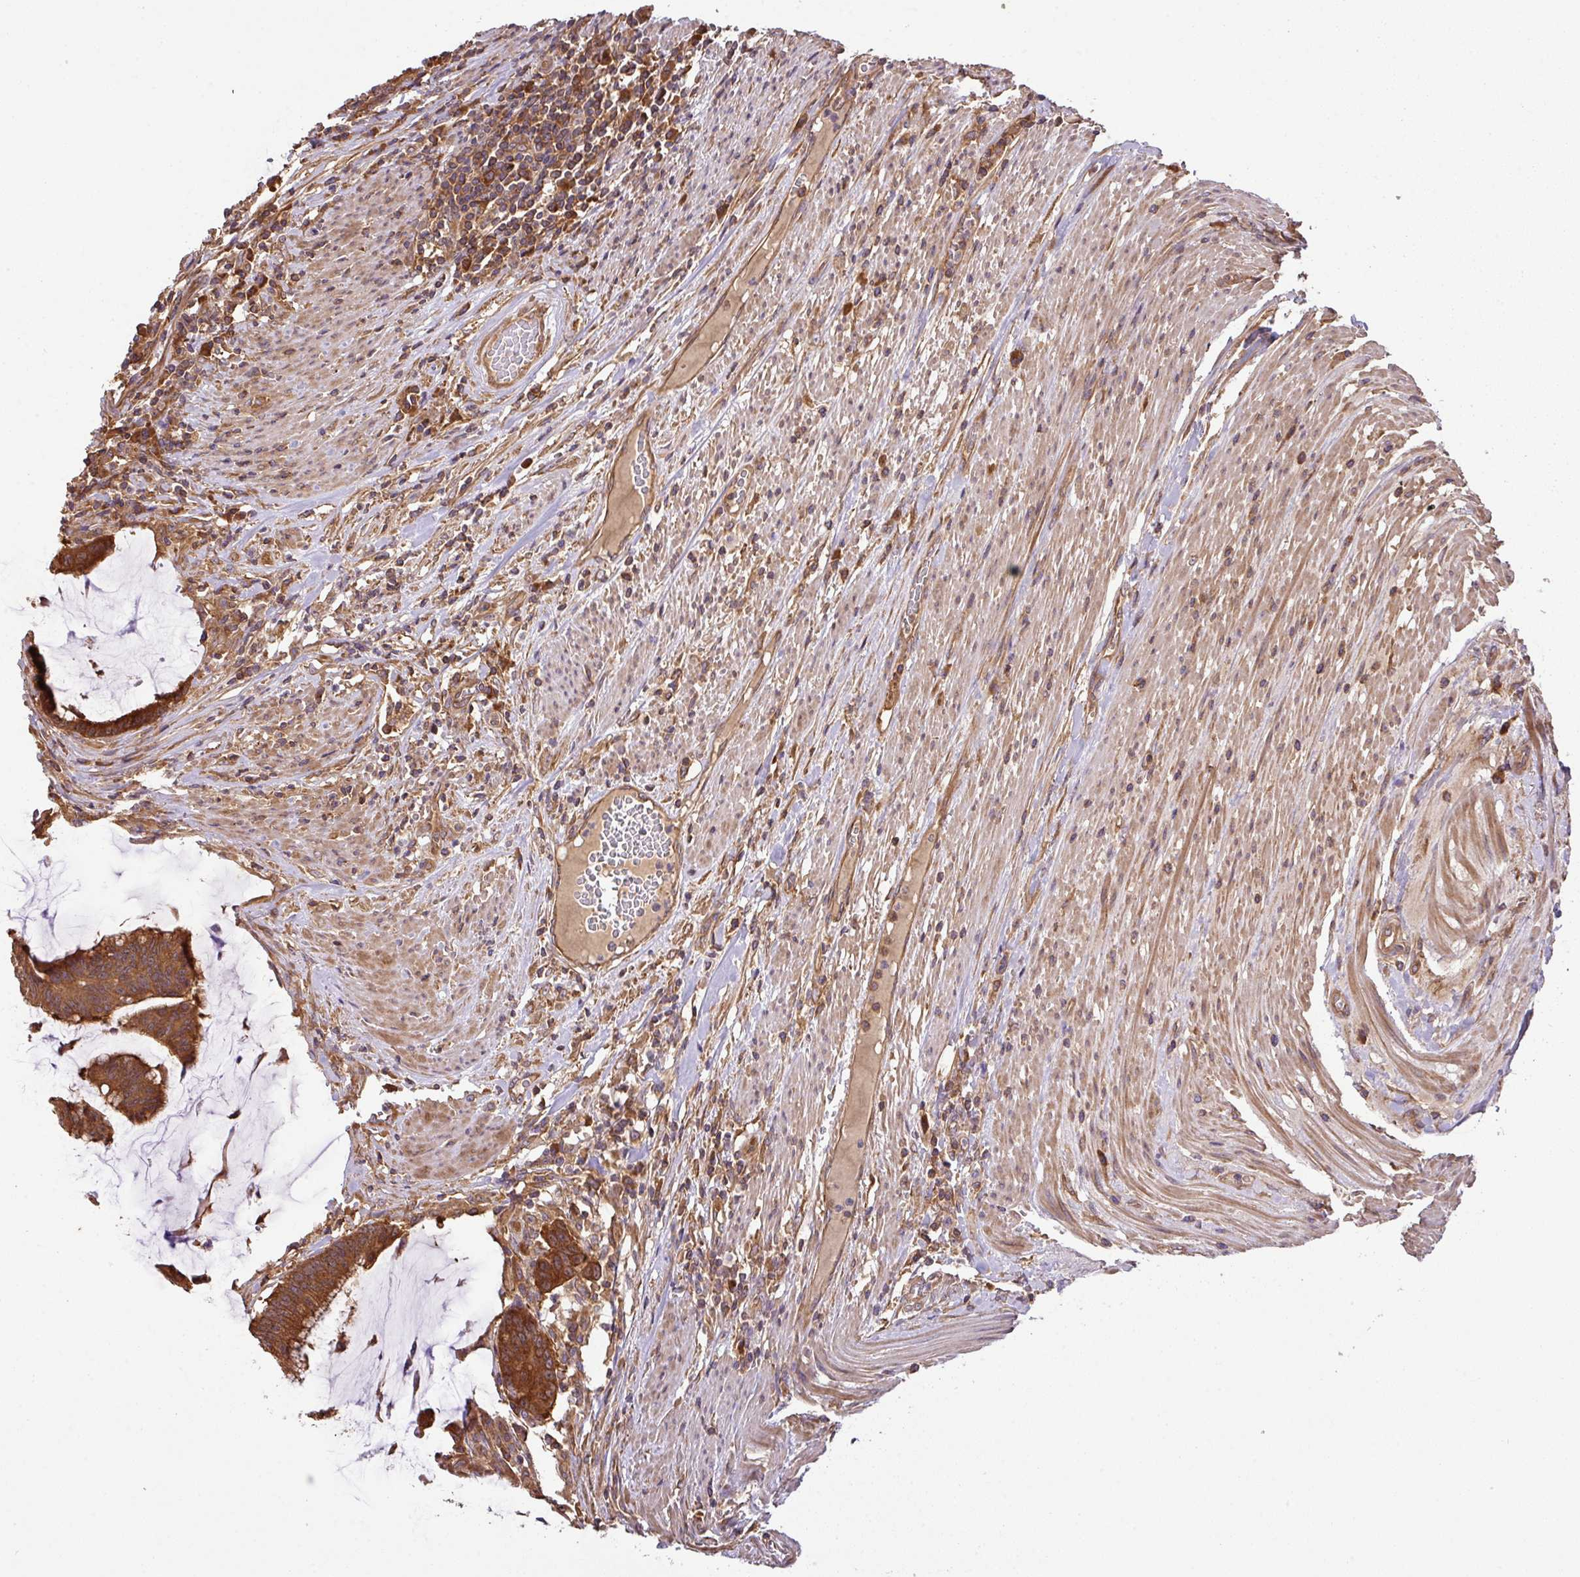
{"staining": {"intensity": "strong", "quantity": ">75%", "location": "cytoplasmic/membranous"}, "tissue": "colorectal cancer", "cell_type": "Tumor cells", "image_type": "cancer", "snomed": [{"axis": "morphology", "description": "Adenocarcinoma, NOS"}, {"axis": "topography", "description": "Rectum"}], "caption": "A brown stain labels strong cytoplasmic/membranous positivity of a protein in human colorectal adenocarcinoma tumor cells.", "gene": "GSPT1", "patient": {"sex": "female", "age": 77}}